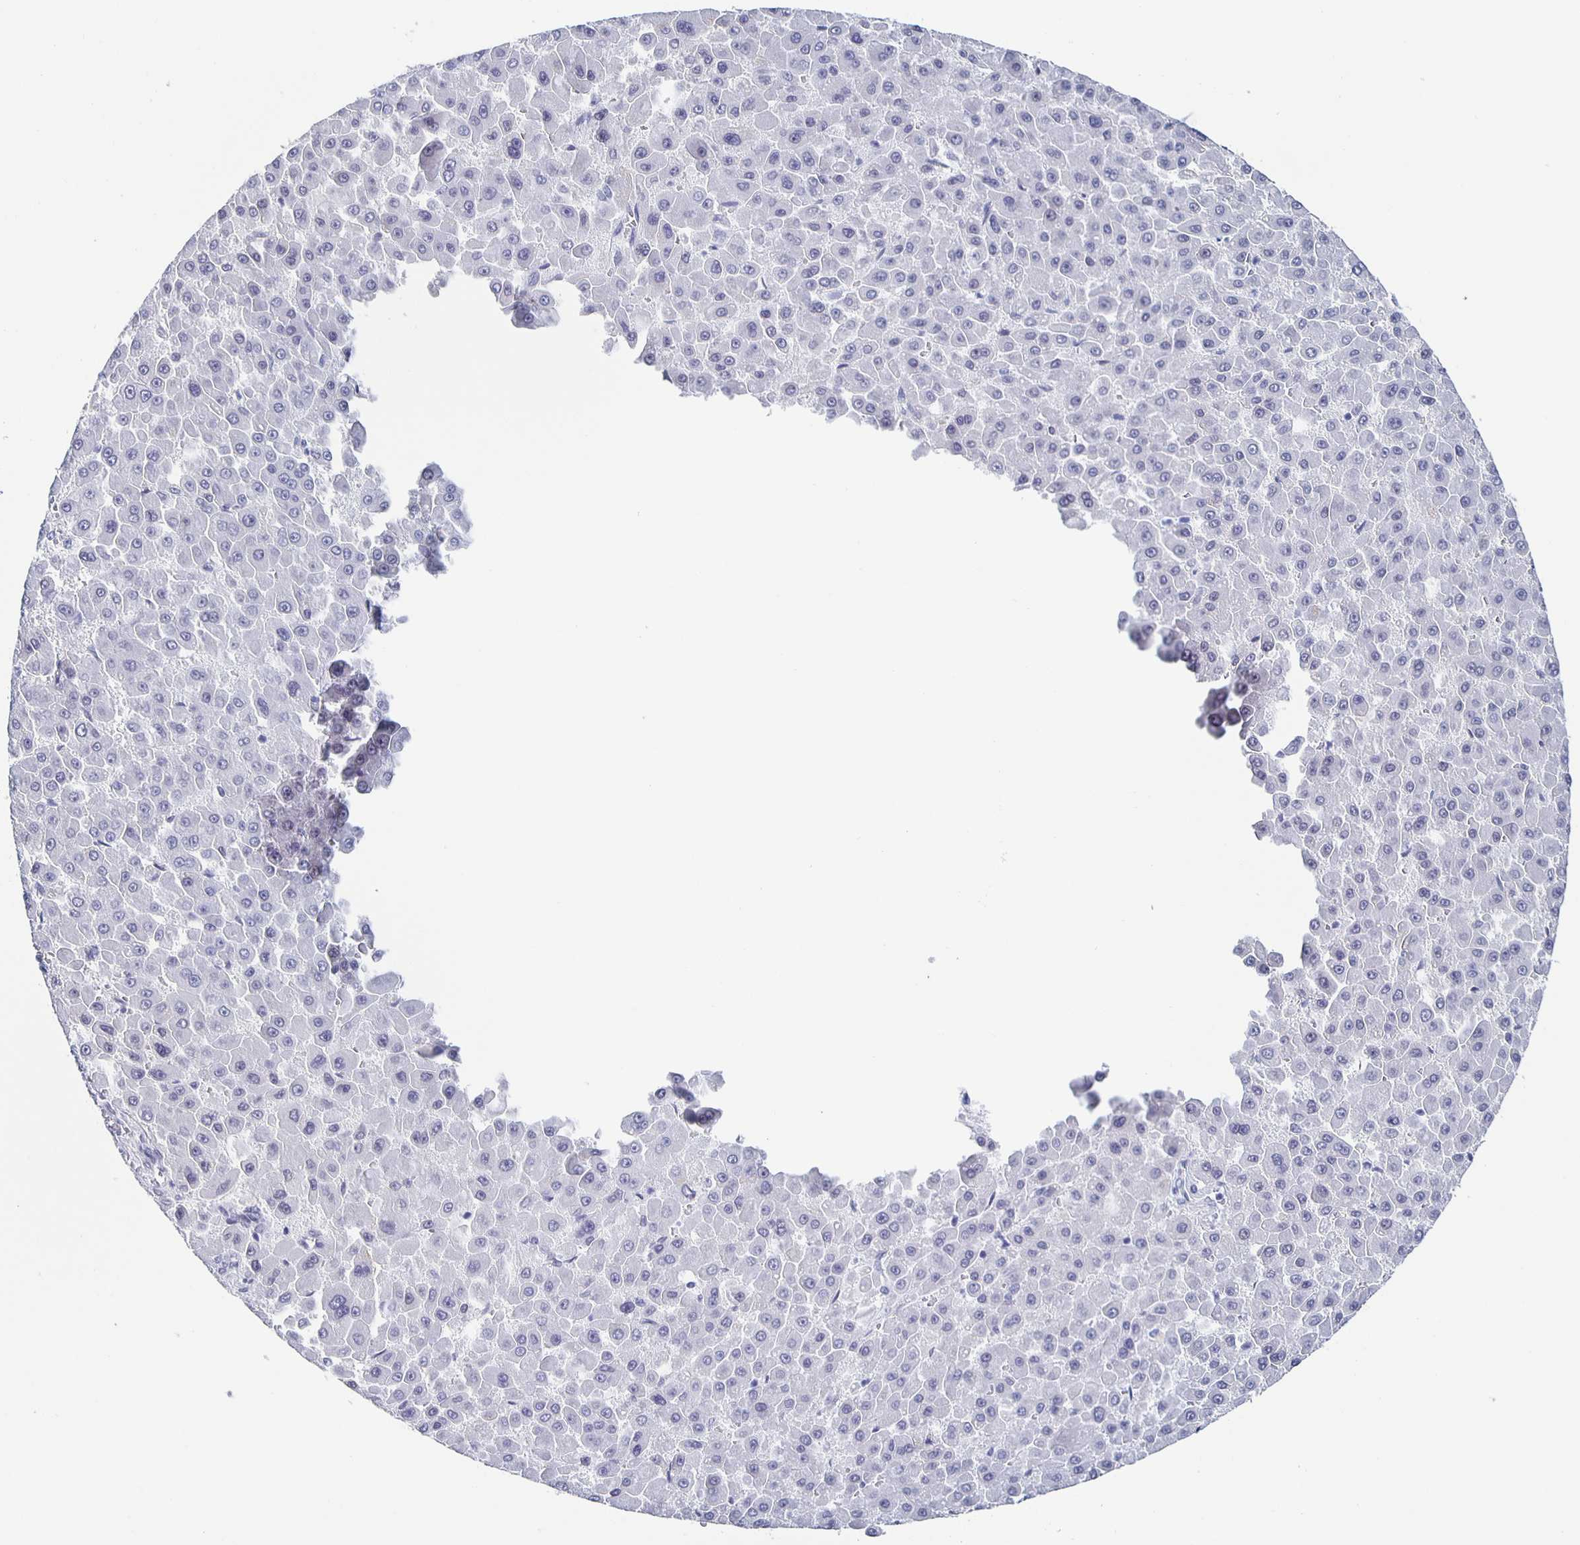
{"staining": {"intensity": "negative", "quantity": "none", "location": "none"}, "tissue": "liver cancer", "cell_type": "Tumor cells", "image_type": "cancer", "snomed": [{"axis": "morphology", "description": "Carcinoma, Hepatocellular, NOS"}, {"axis": "topography", "description": "Liver"}], "caption": "Immunohistochemistry (IHC) of human liver hepatocellular carcinoma reveals no staining in tumor cells.", "gene": "CCDC17", "patient": {"sex": "male", "age": 78}}